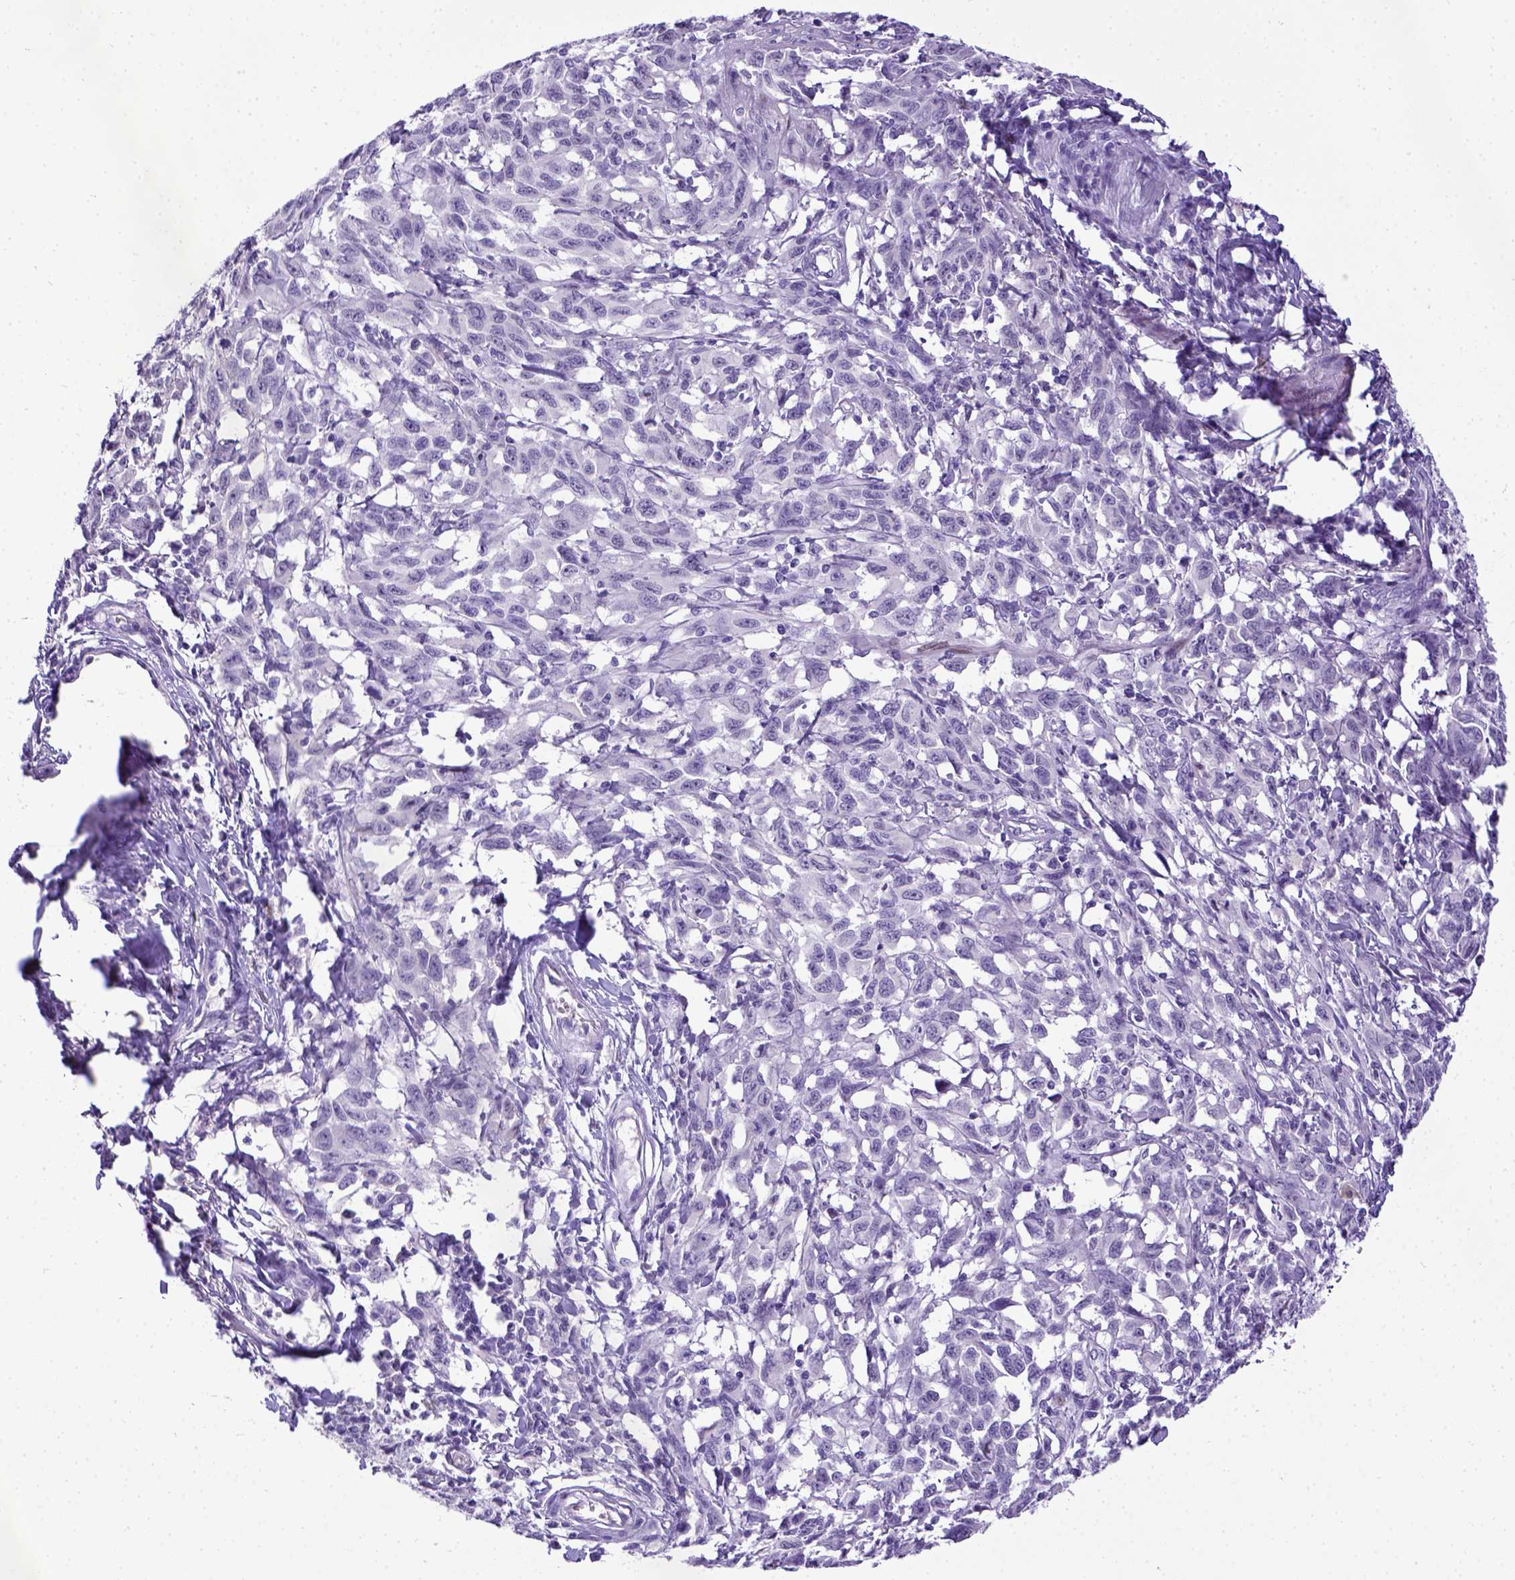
{"staining": {"intensity": "negative", "quantity": "none", "location": "none"}, "tissue": "melanoma", "cell_type": "Tumor cells", "image_type": "cancer", "snomed": [{"axis": "morphology", "description": "Malignant melanoma, NOS"}, {"axis": "topography", "description": "Vulva, labia, clitoris and Bartholin´s gland, NO"}], "caption": "The photomicrograph reveals no staining of tumor cells in malignant melanoma.", "gene": "ESR1", "patient": {"sex": "female", "age": 75}}